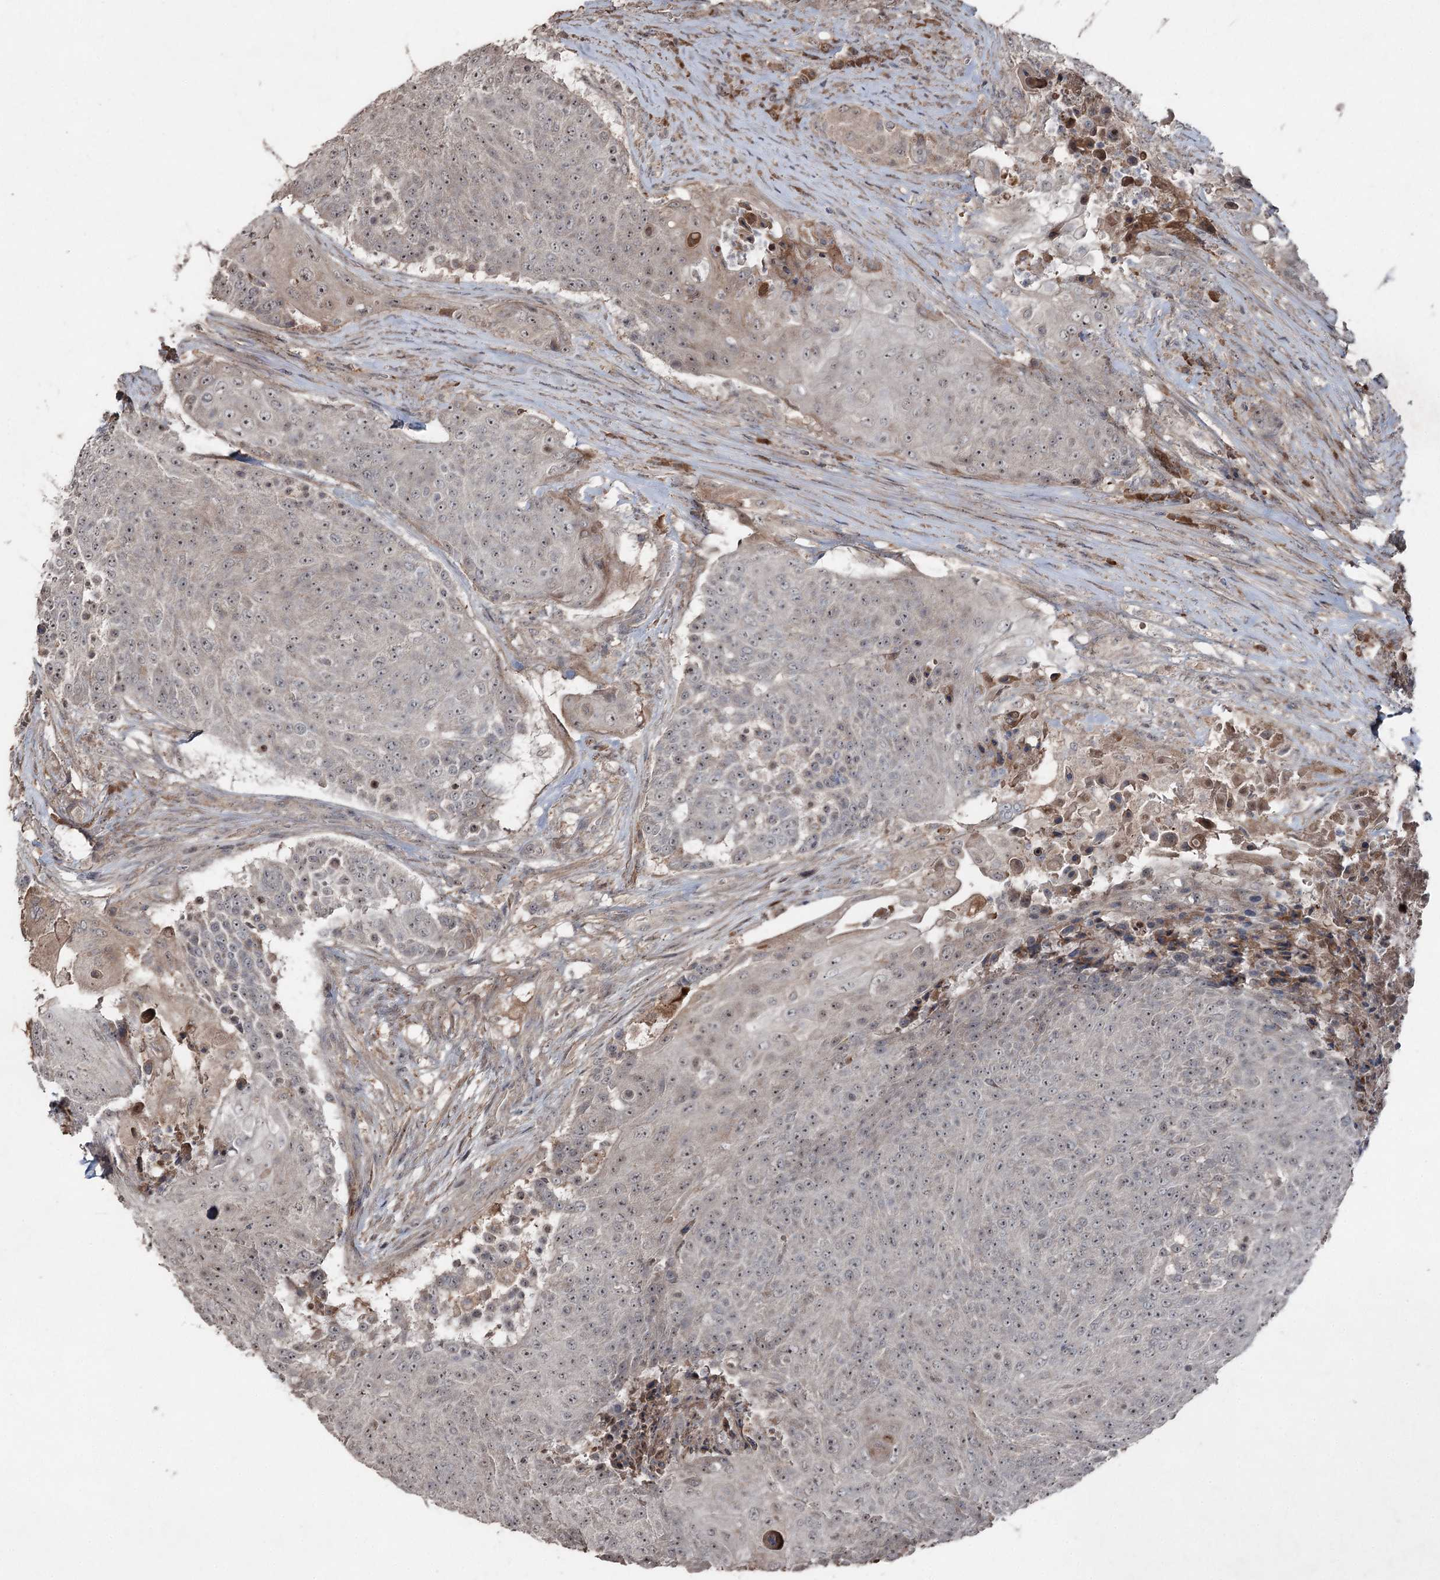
{"staining": {"intensity": "moderate", "quantity": "<25%", "location": "nuclear"}, "tissue": "urothelial cancer", "cell_type": "Tumor cells", "image_type": "cancer", "snomed": [{"axis": "morphology", "description": "Urothelial carcinoma, High grade"}, {"axis": "topography", "description": "Urinary bladder"}], "caption": "Tumor cells display moderate nuclear expression in approximately <25% of cells in urothelial carcinoma (high-grade). (Stains: DAB (3,3'-diaminobenzidine) in brown, nuclei in blue, Microscopy: brightfield microscopy at high magnification).", "gene": "MAPK8IP2", "patient": {"sex": "female", "age": 63}}